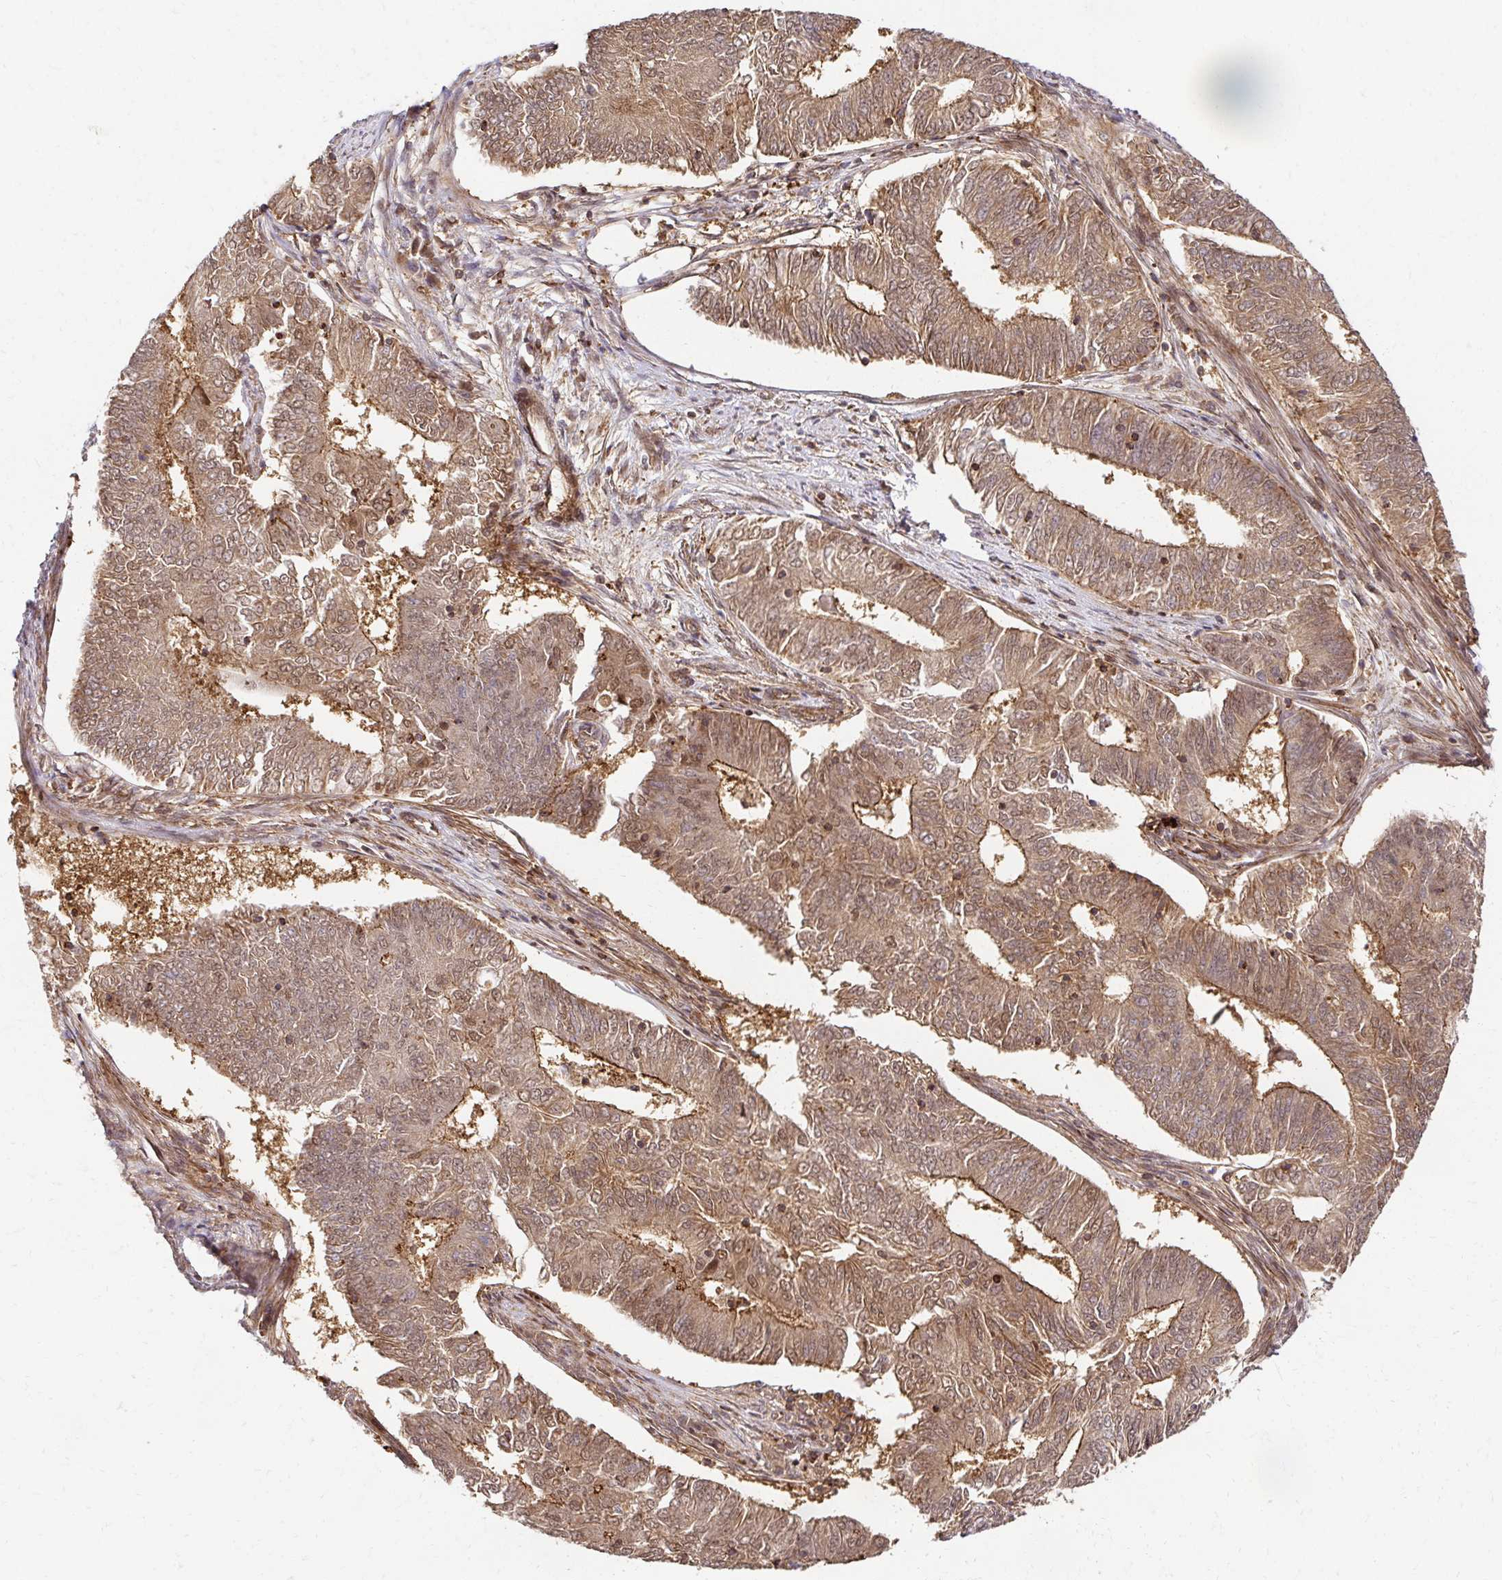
{"staining": {"intensity": "moderate", "quantity": "25%-75%", "location": "cytoplasmic/membranous"}, "tissue": "endometrial cancer", "cell_type": "Tumor cells", "image_type": "cancer", "snomed": [{"axis": "morphology", "description": "Adenocarcinoma, NOS"}, {"axis": "topography", "description": "Endometrium"}], "caption": "Endometrial adenocarcinoma stained for a protein exhibits moderate cytoplasmic/membranous positivity in tumor cells.", "gene": "PSMA4", "patient": {"sex": "female", "age": 62}}